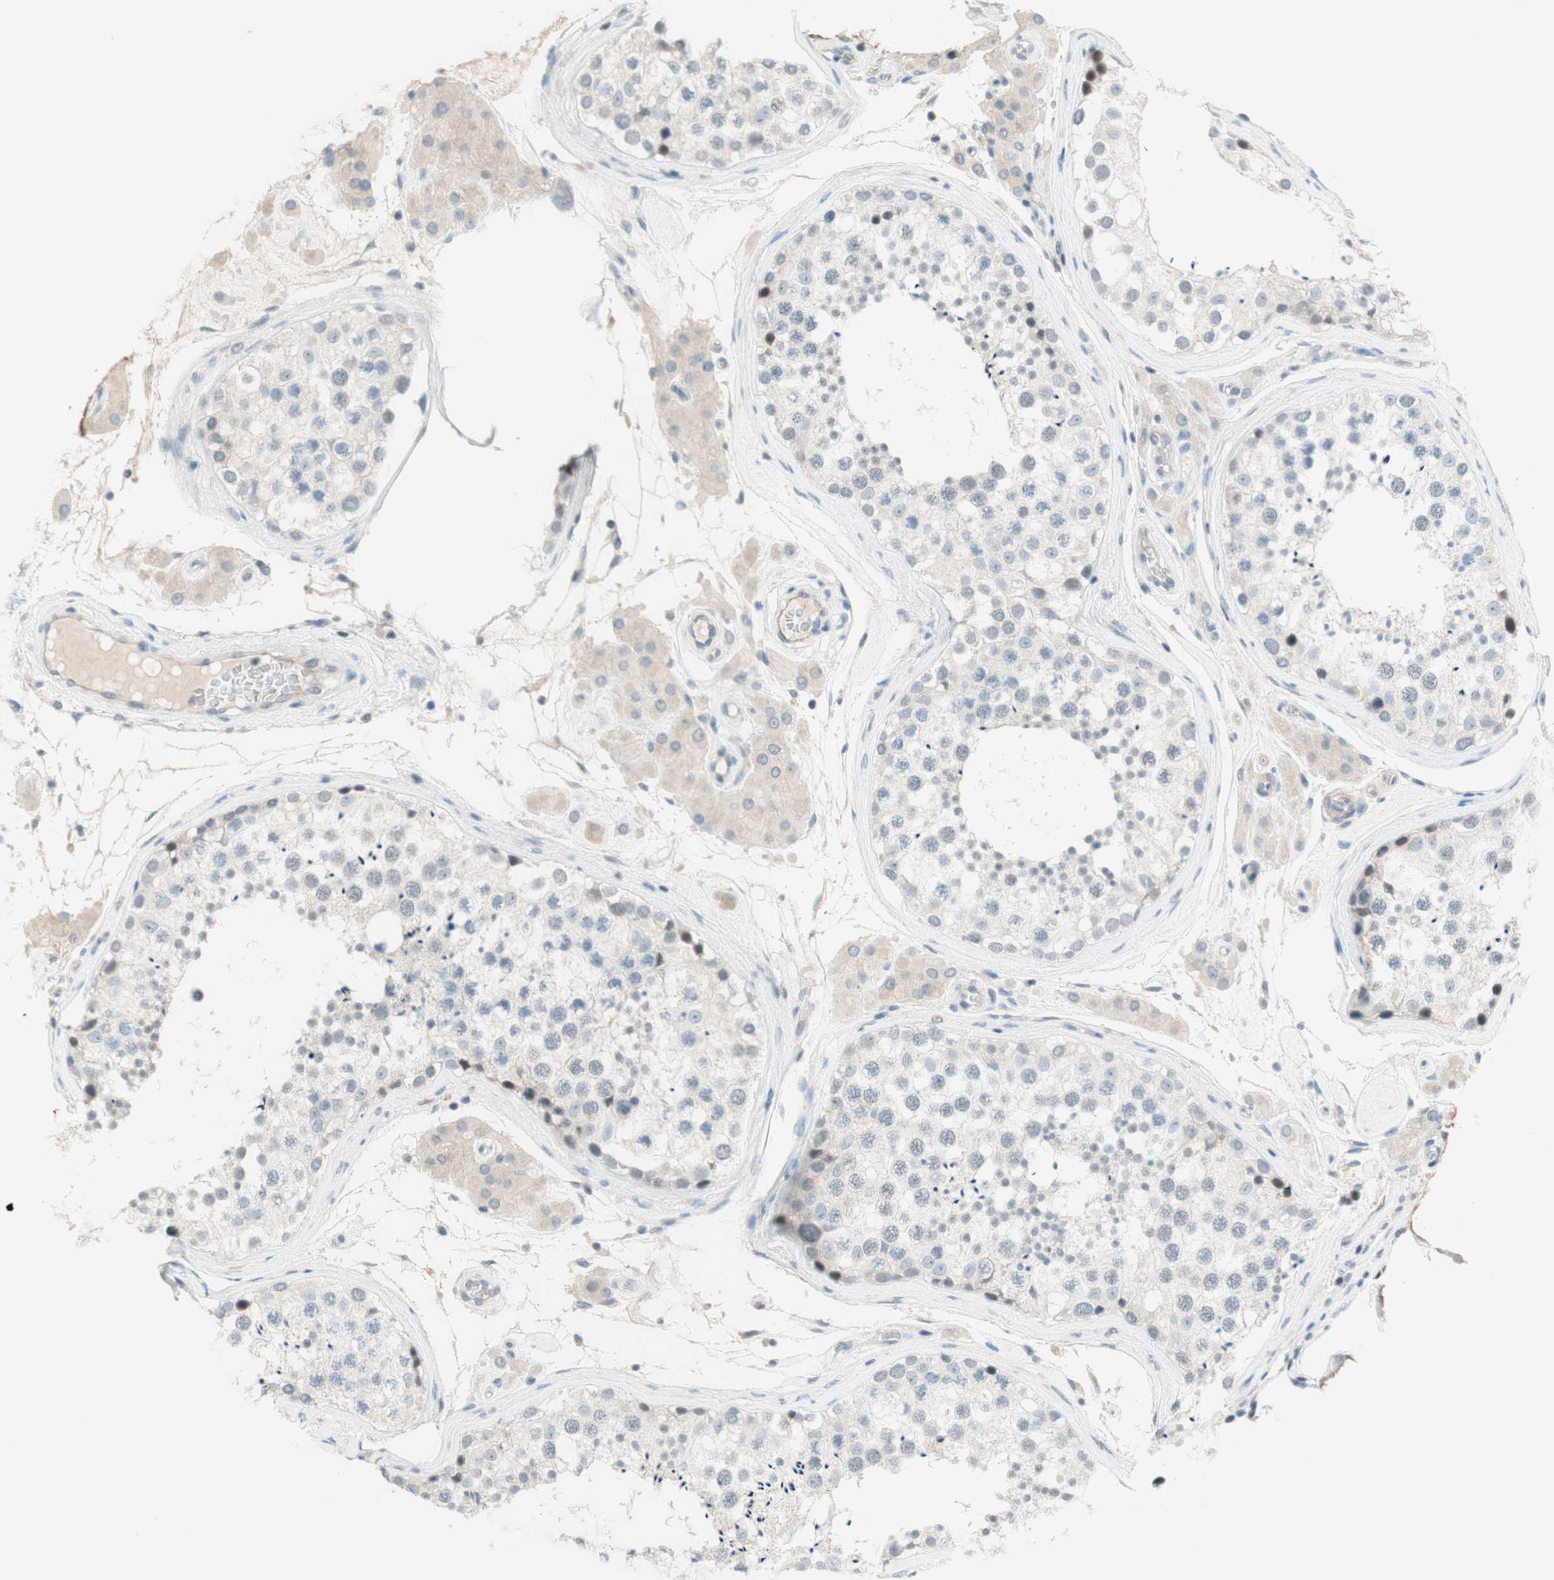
{"staining": {"intensity": "weak", "quantity": "<25%", "location": "nuclear"}, "tissue": "testis", "cell_type": "Cells in seminiferous ducts", "image_type": "normal", "snomed": [{"axis": "morphology", "description": "Normal tissue, NOS"}, {"axis": "topography", "description": "Testis"}], "caption": "Cells in seminiferous ducts show no significant protein positivity in benign testis. (Brightfield microscopy of DAB (3,3'-diaminobenzidine) immunohistochemistry at high magnification).", "gene": "JPH1", "patient": {"sex": "male", "age": 46}}